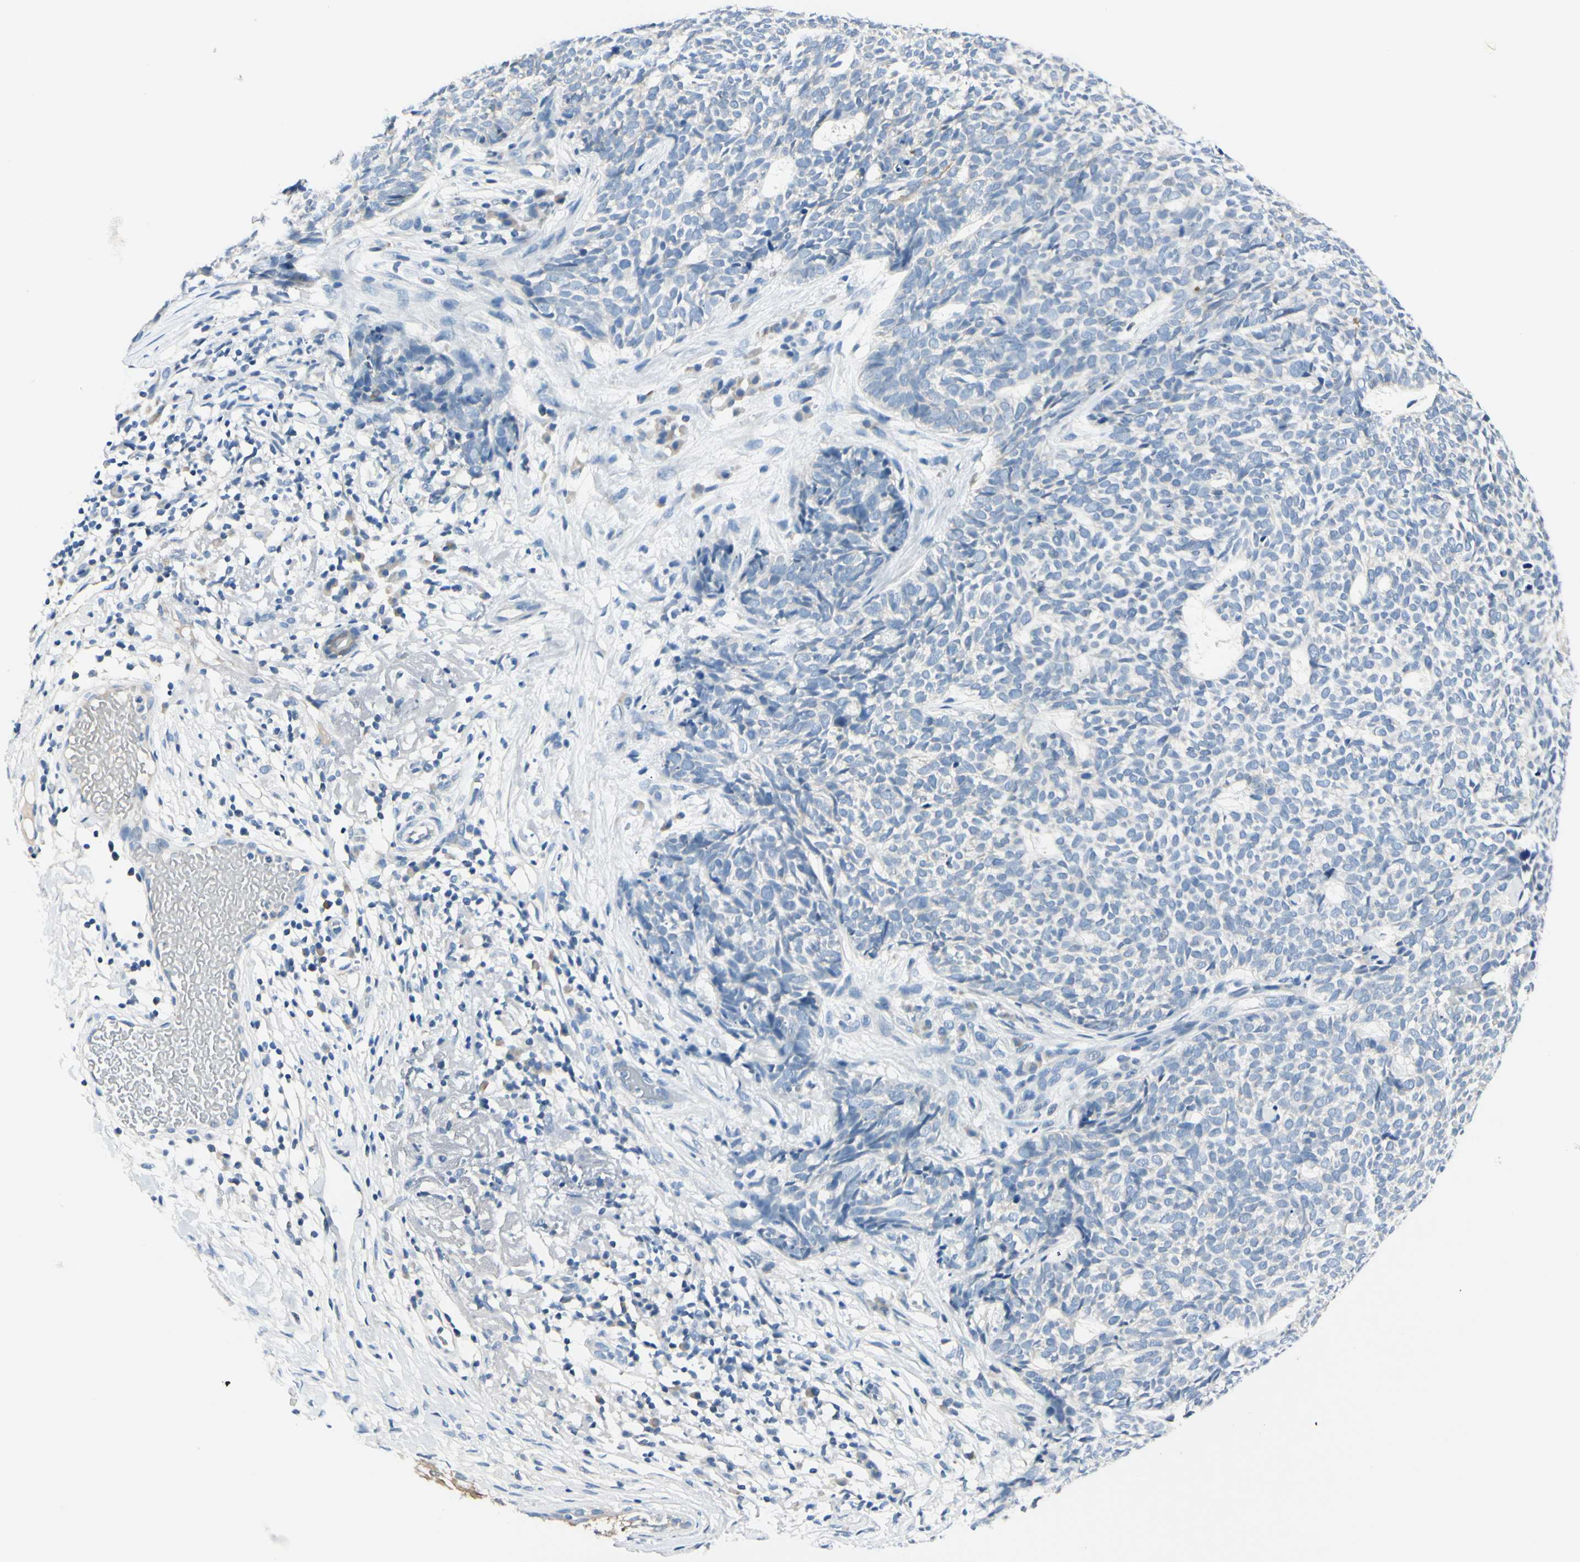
{"staining": {"intensity": "negative", "quantity": "none", "location": "none"}, "tissue": "skin cancer", "cell_type": "Tumor cells", "image_type": "cancer", "snomed": [{"axis": "morphology", "description": "Basal cell carcinoma"}, {"axis": "topography", "description": "Skin"}], "caption": "The micrograph reveals no significant positivity in tumor cells of basal cell carcinoma (skin). The staining is performed using DAB (3,3'-diaminobenzidine) brown chromogen with nuclei counter-stained in using hematoxylin.", "gene": "PEBP1", "patient": {"sex": "female", "age": 84}}